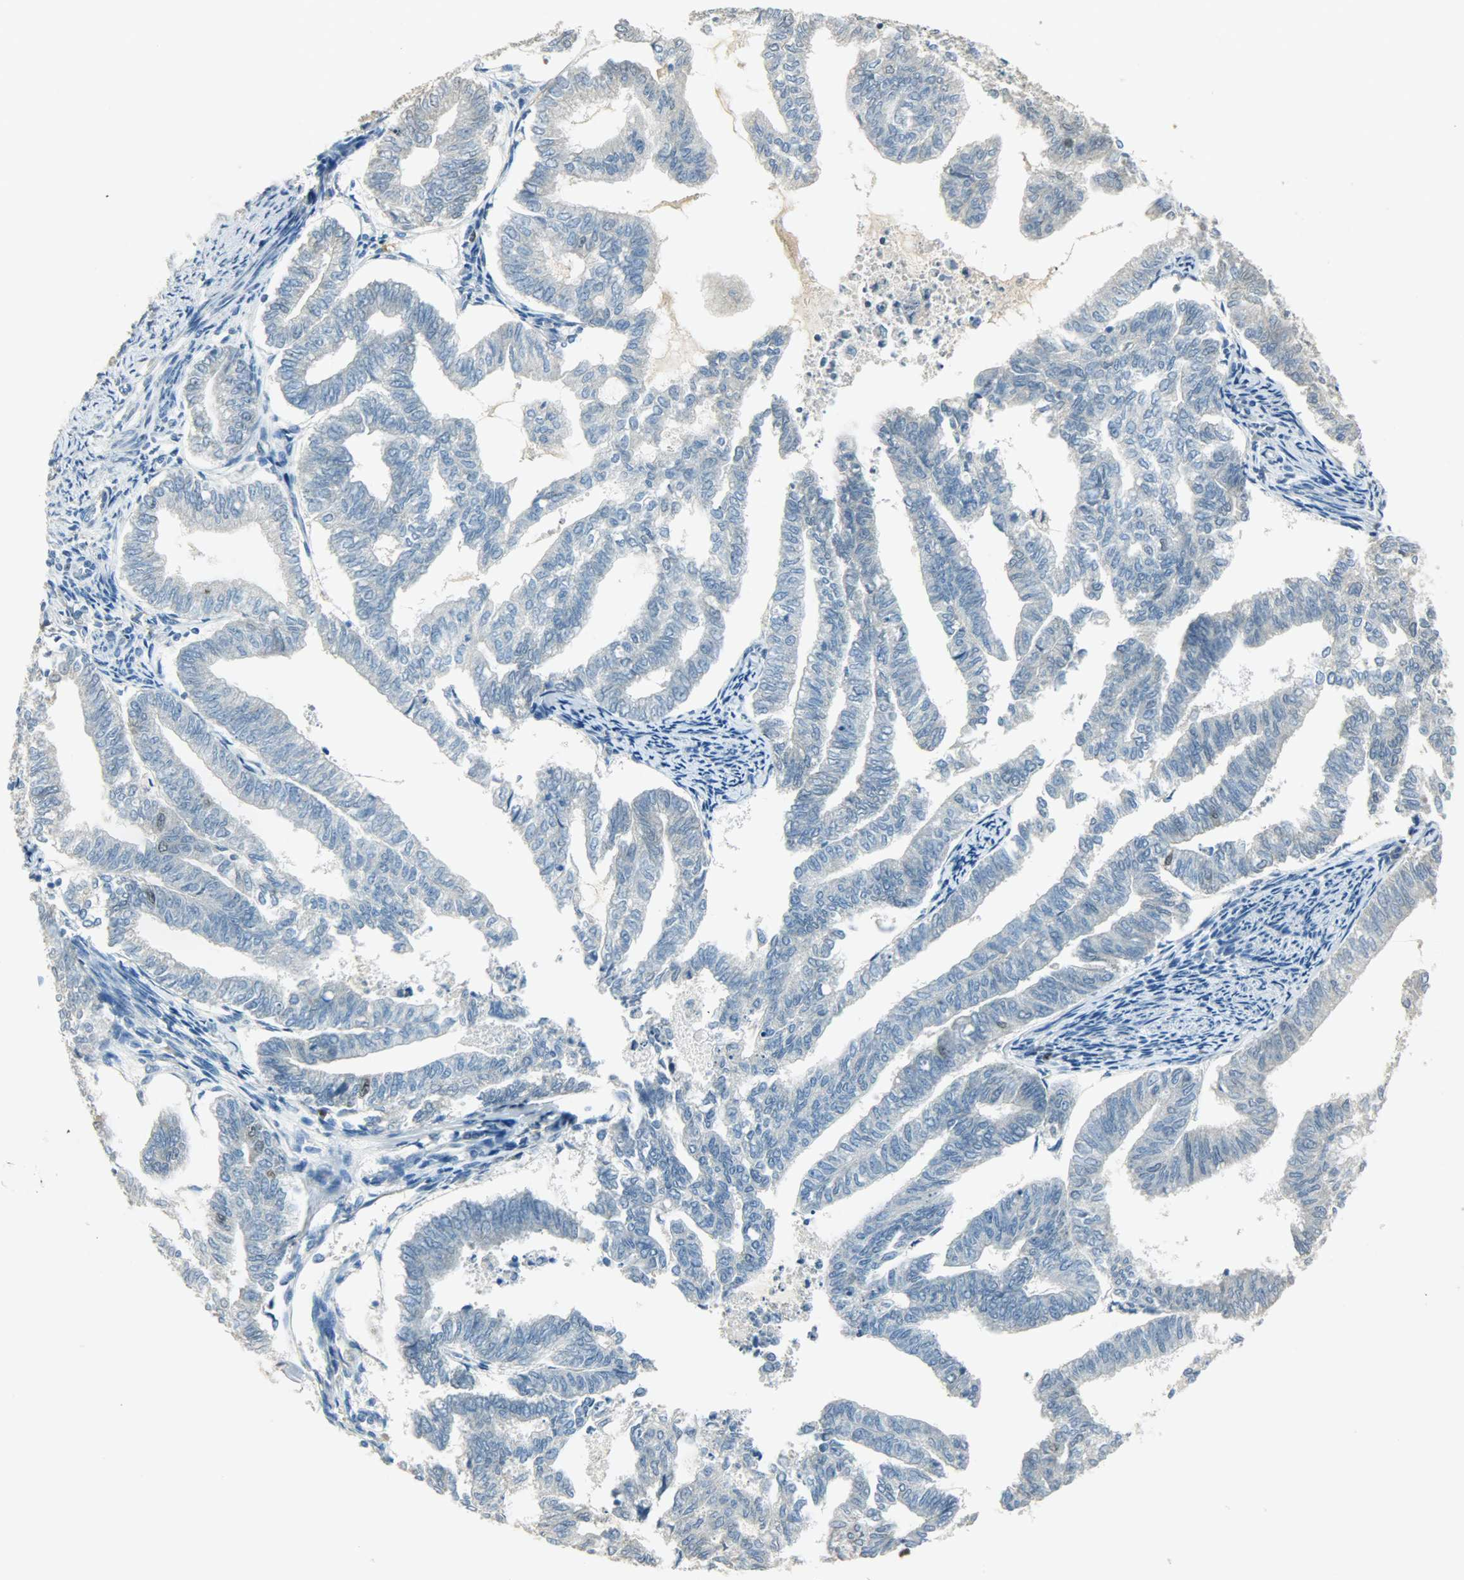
{"staining": {"intensity": "strong", "quantity": "<25%", "location": "nuclear"}, "tissue": "endometrial cancer", "cell_type": "Tumor cells", "image_type": "cancer", "snomed": [{"axis": "morphology", "description": "Adenocarcinoma, NOS"}, {"axis": "topography", "description": "Endometrium"}], "caption": "Endometrial adenocarcinoma tissue reveals strong nuclear positivity in approximately <25% of tumor cells, visualized by immunohistochemistry. (DAB IHC, brown staining for protein, blue staining for nuclei).", "gene": "TPX2", "patient": {"sex": "female", "age": 79}}